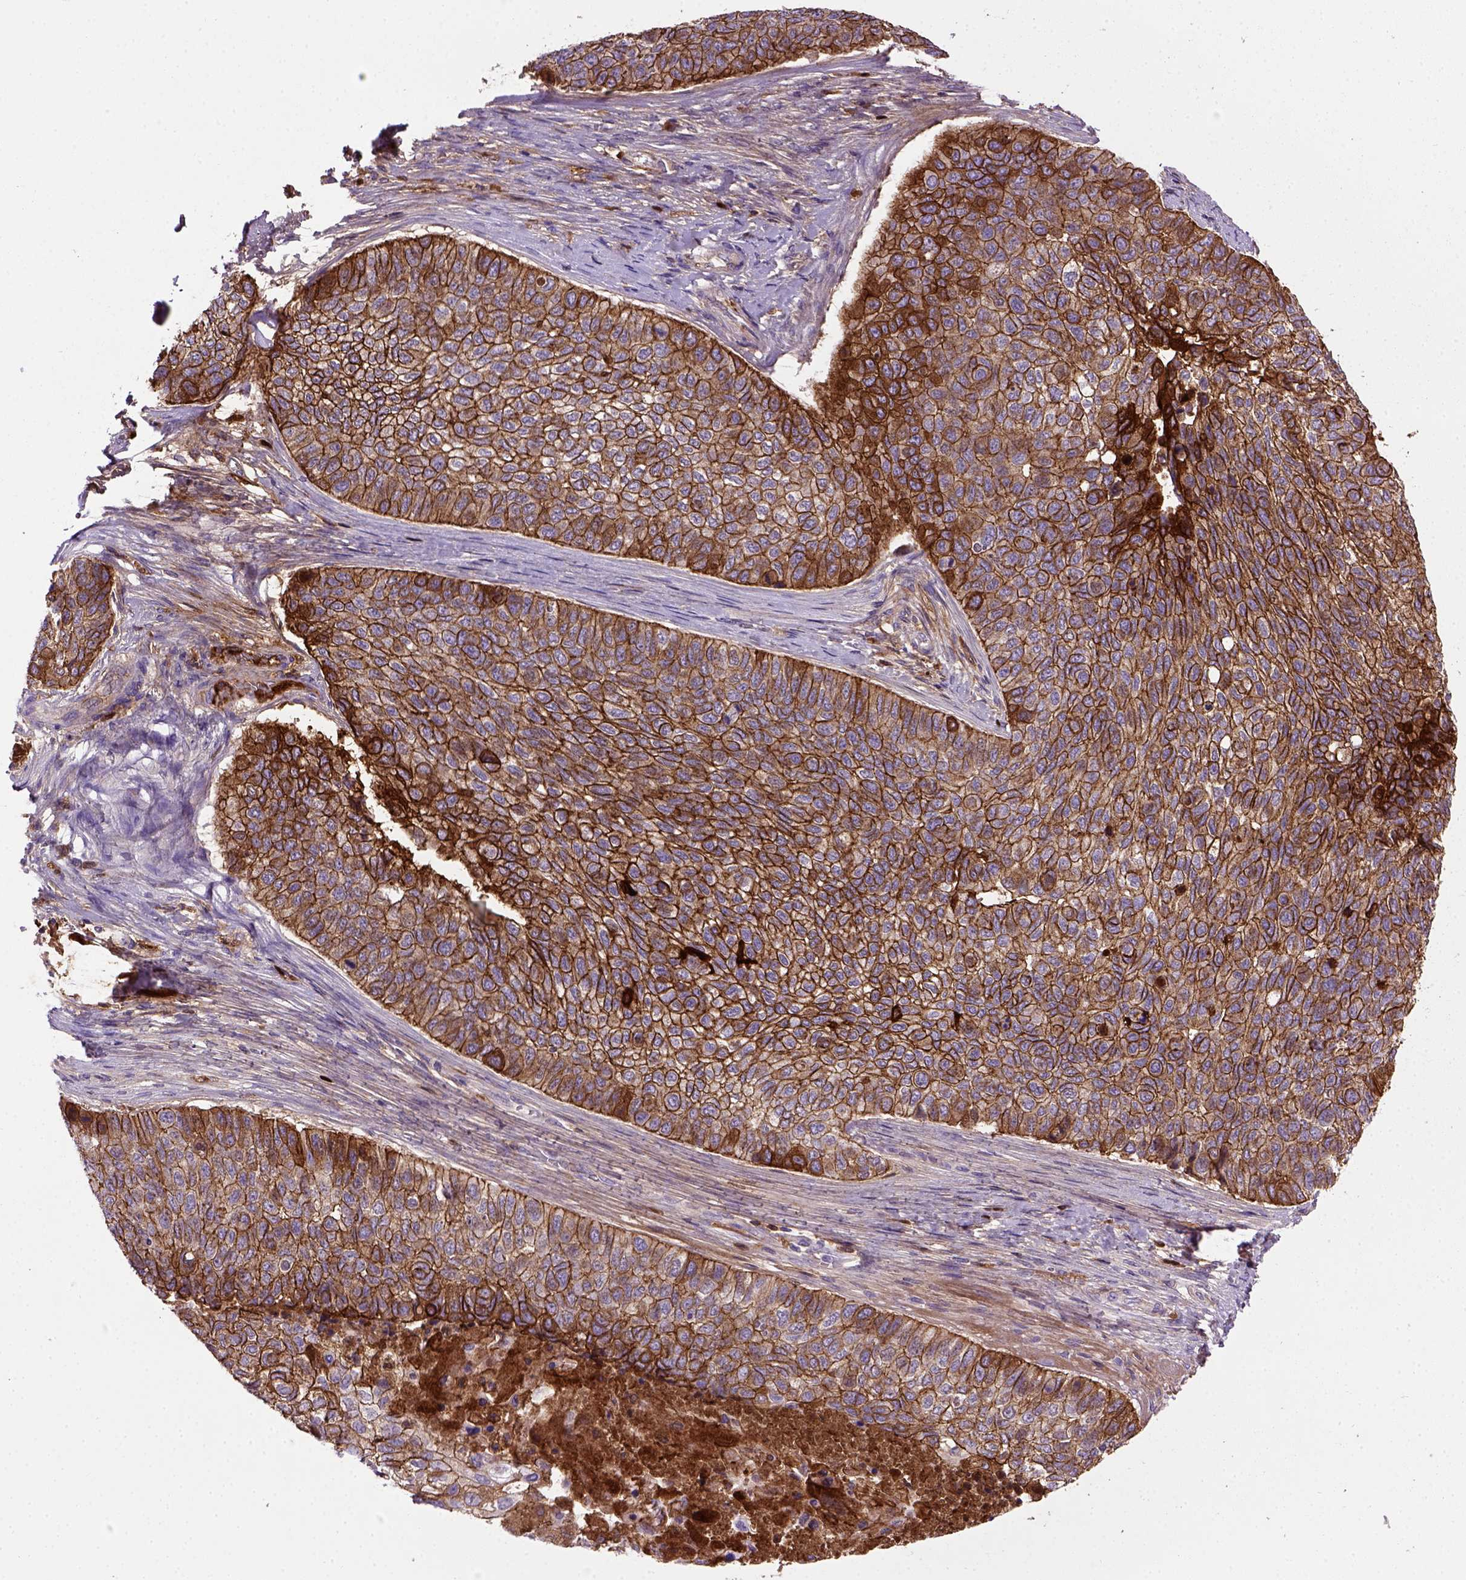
{"staining": {"intensity": "strong", "quantity": ">75%", "location": "cytoplasmic/membranous"}, "tissue": "lung cancer", "cell_type": "Tumor cells", "image_type": "cancer", "snomed": [{"axis": "morphology", "description": "Squamous cell carcinoma, NOS"}, {"axis": "topography", "description": "Lung"}], "caption": "The histopathology image shows staining of lung squamous cell carcinoma, revealing strong cytoplasmic/membranous protein positivity (brown color) within tumor cells.", "gene": "CDH1", "patient": {"sex": "male", "age": 69}}